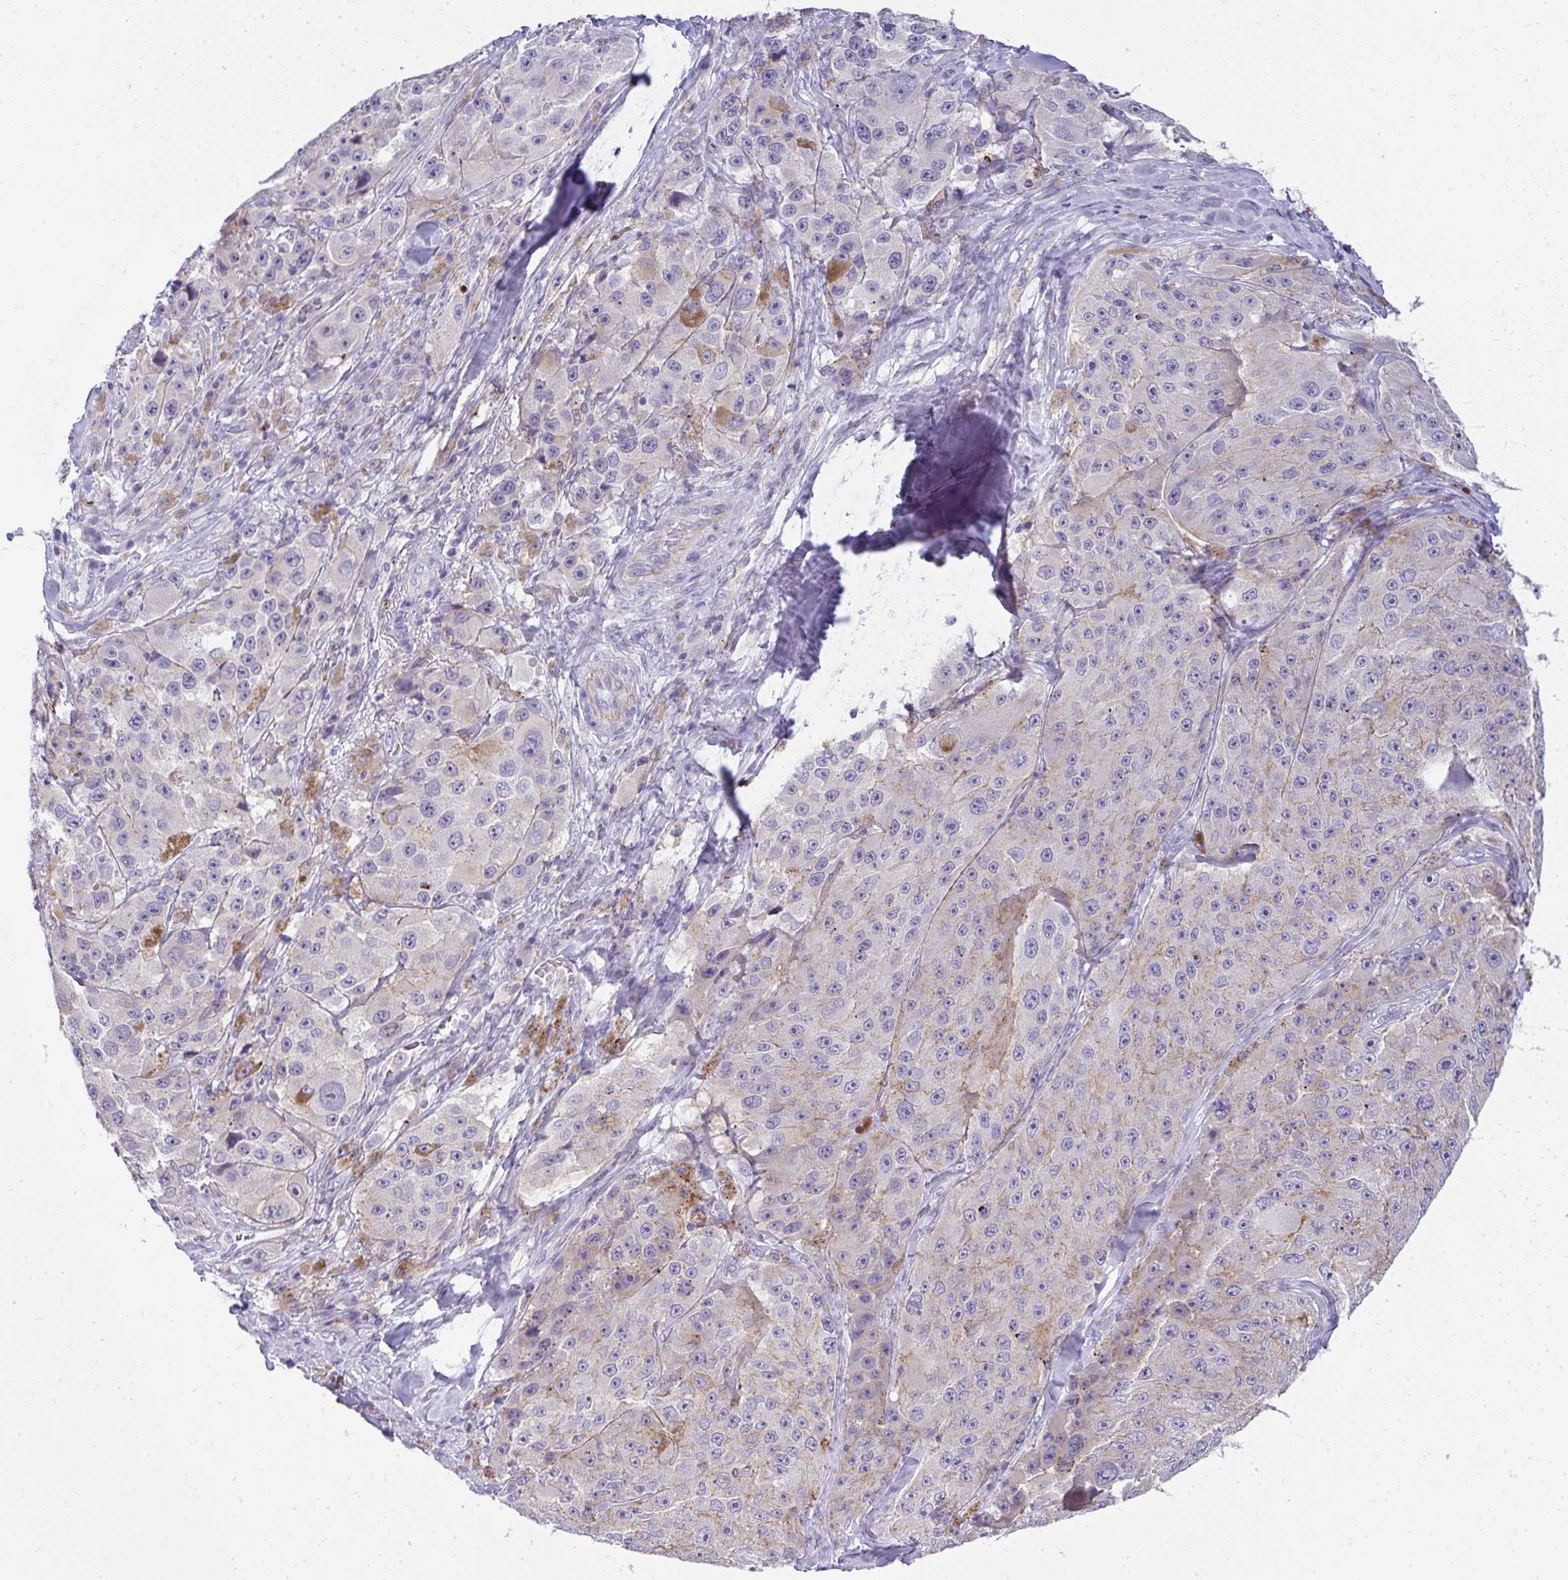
{"staining": {"intensity": "moderate", "quantity": "<25%", "location": "cytoplasmic/membranous"}, "tissue": "melanoma", "cell_type": "Tumor cells", "image_type": "cancer", "snomed": [{"axis": "morphology", "description": "Malignant melanoma, Metastatic site"}, {"axis": "topography", "description": "Lymph node"}], "caption": "Melanoma stained with a brown dye exhibits moderate cytoplasmic/membranous positive staining in about <25% of tumor cells.", "gene": "VPS4B", "patient": {"sex": "male", "age": 62}}